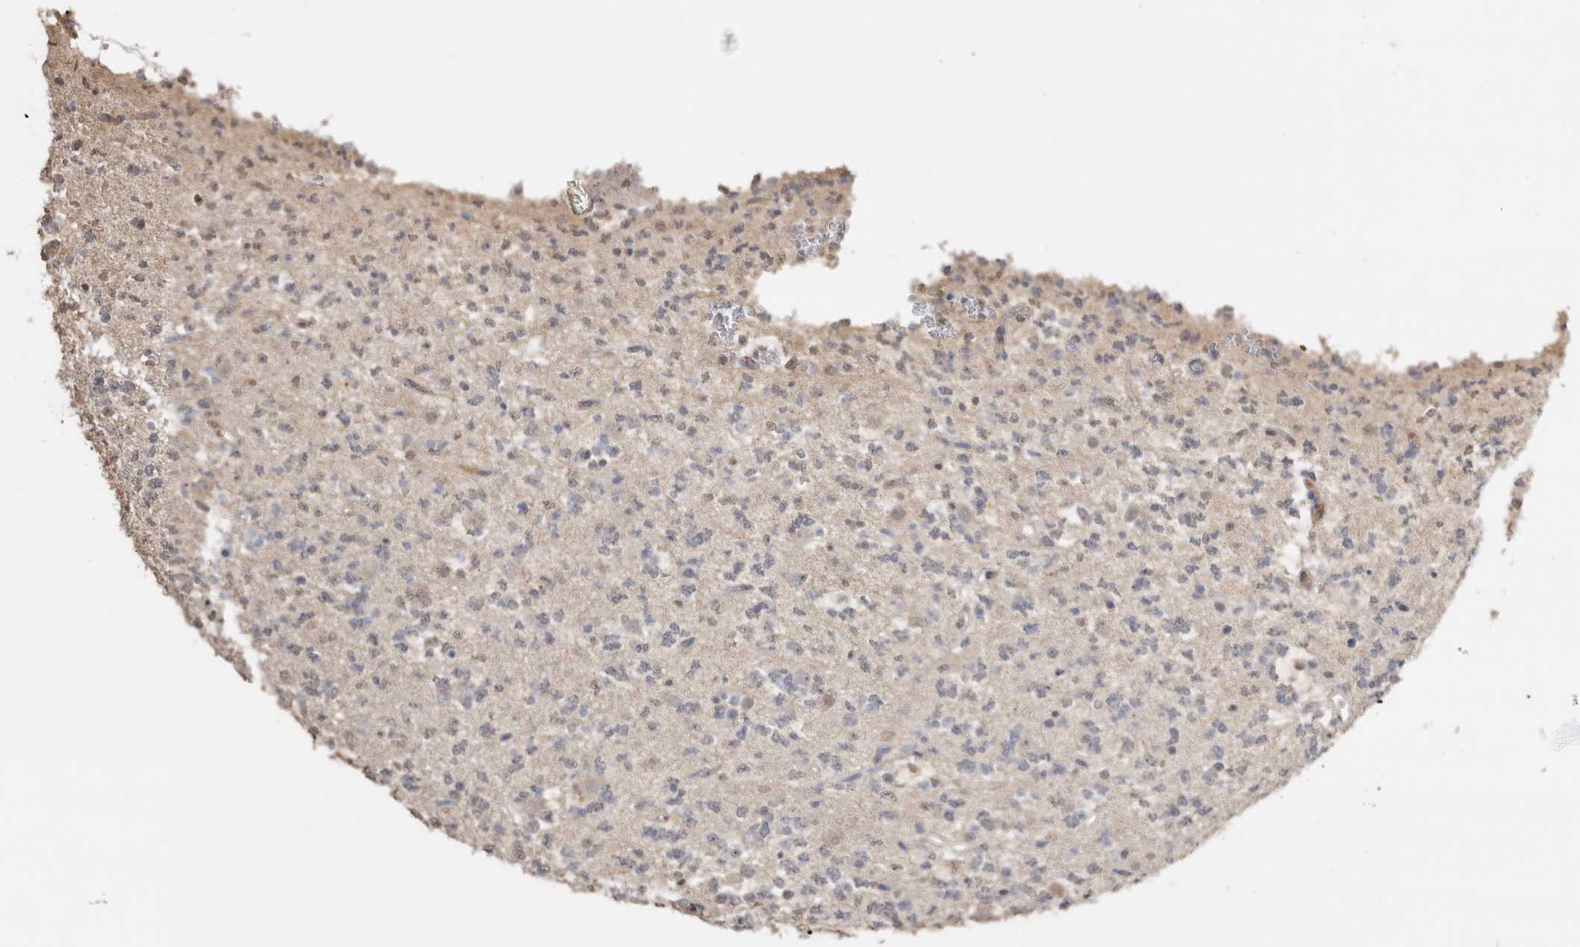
{"staining": {"intensity": "negative", "quantity": "none", "location": "none"}, "tissue": "glioma", "cell_type": "Tumor cells", "image_type": "cancer", "snomed": [{"axis": "morphology", "description": "Glioma, malignant, Low grade"}, {"axis": "topography", "description": "Brain"}], "caption": "Glioma stained for a protein using immunohistochemistry (IHC) demonstrates no staining tumor cells.", "gene": "NAALADL2", "patient": {"sex": "male", "age": 38}}